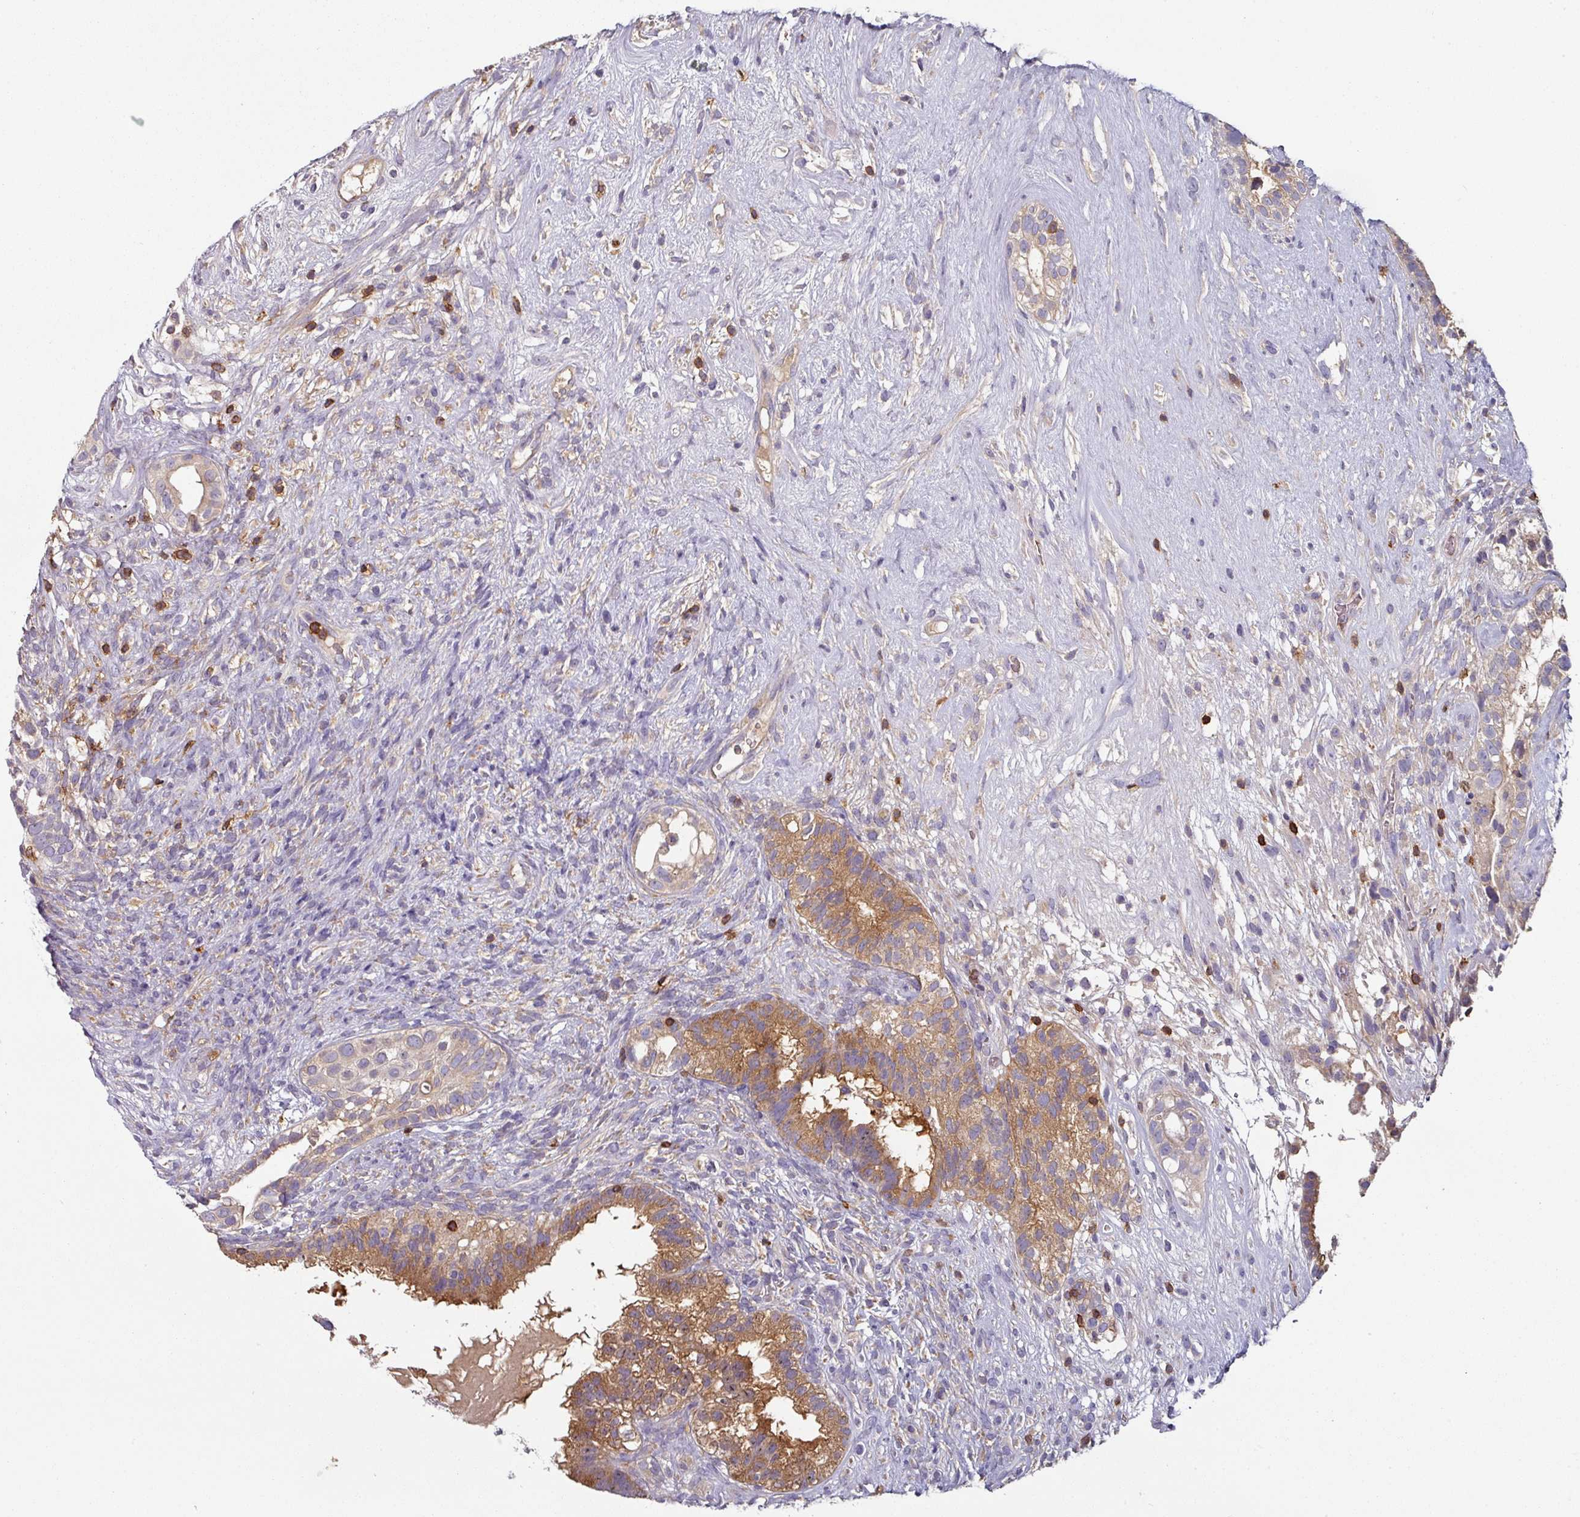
{"staining": {"intensity": "moderate", "quantity": ">75%", "location": "cytoplasmic/membranous"}, "tissue": "testis cancer", "cell_type": "Tumor cells", "image_type": "cancer", "snomed": [{"axis": "morphology", "description": "Seminoma, NOS"}, {"axis": "morphology", "description": "Carcinoma, Embryonal, NOS"}, {"axis": "topography", "description": "Testis"}], "caption": "There is medium levels of moderate cytoplasmic/membranous expression in tumor cells of testis embryonal carcinoma, as demonstrated by immunohistochemical staining (brown color).", "gene": "CD3G", "patient": {"sex": "male", "age": 41}}